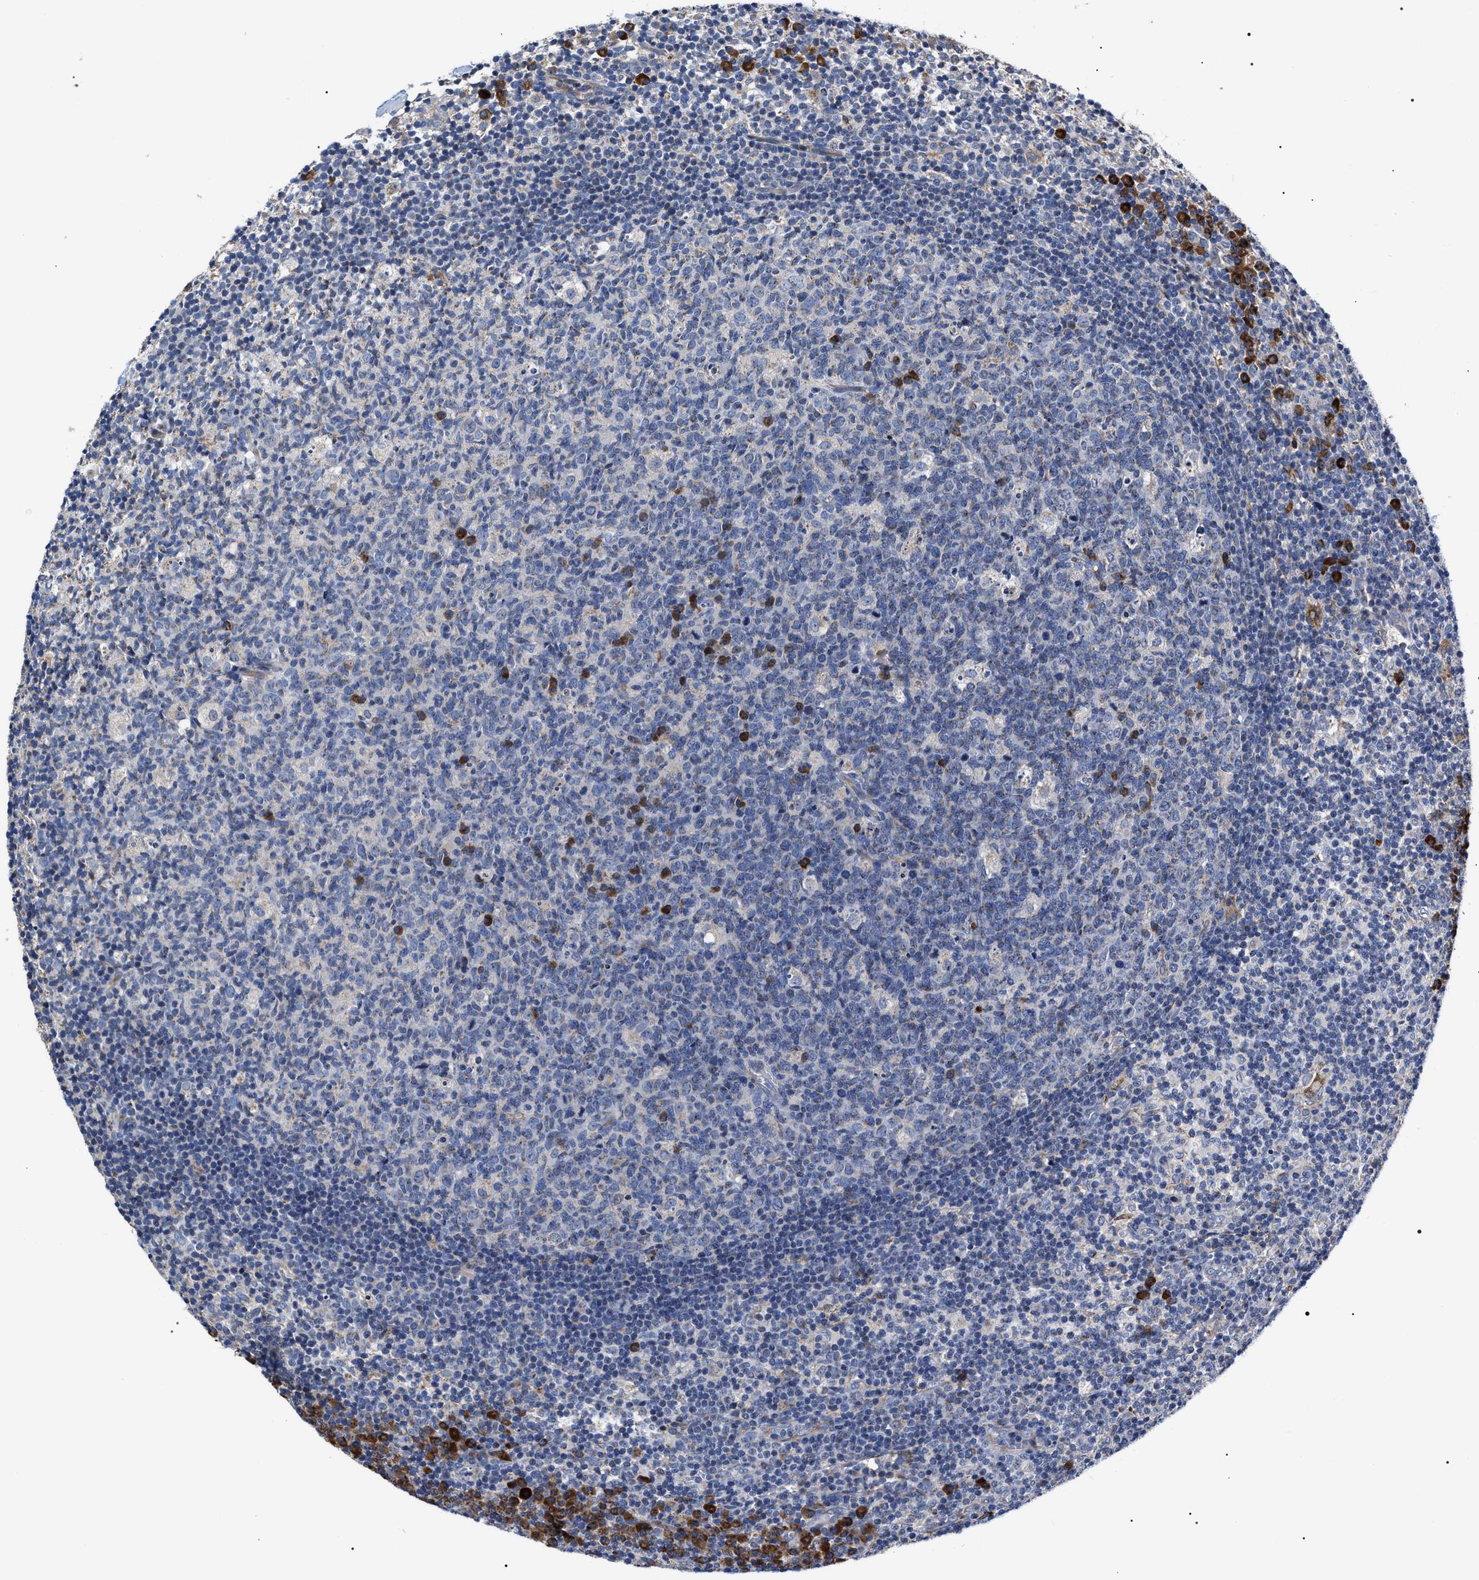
{"staining": {"intensity": "moderate", "quantity": "<25%", "location": "cytoplasmic/membranous"}, "tissue": "lymph node", "cell_type": "Germinal center cells", "image_type": "normal", "snomed": [{"axis": "morphology", "description": "Normal tissue, NOS"}, {"axis": "morphology", "description": "Inflammation, NOS"}, {"axis": "topography", "description": "Lymph node"}], "caption": "Unremarkable lymph node shows moderate cytoplasmic/membranous staining in about <25% of germinal center cells, visualized by immunohistochemistry.", "gene": "MACC1", "patient": {"sex": "male", "age": 55}}